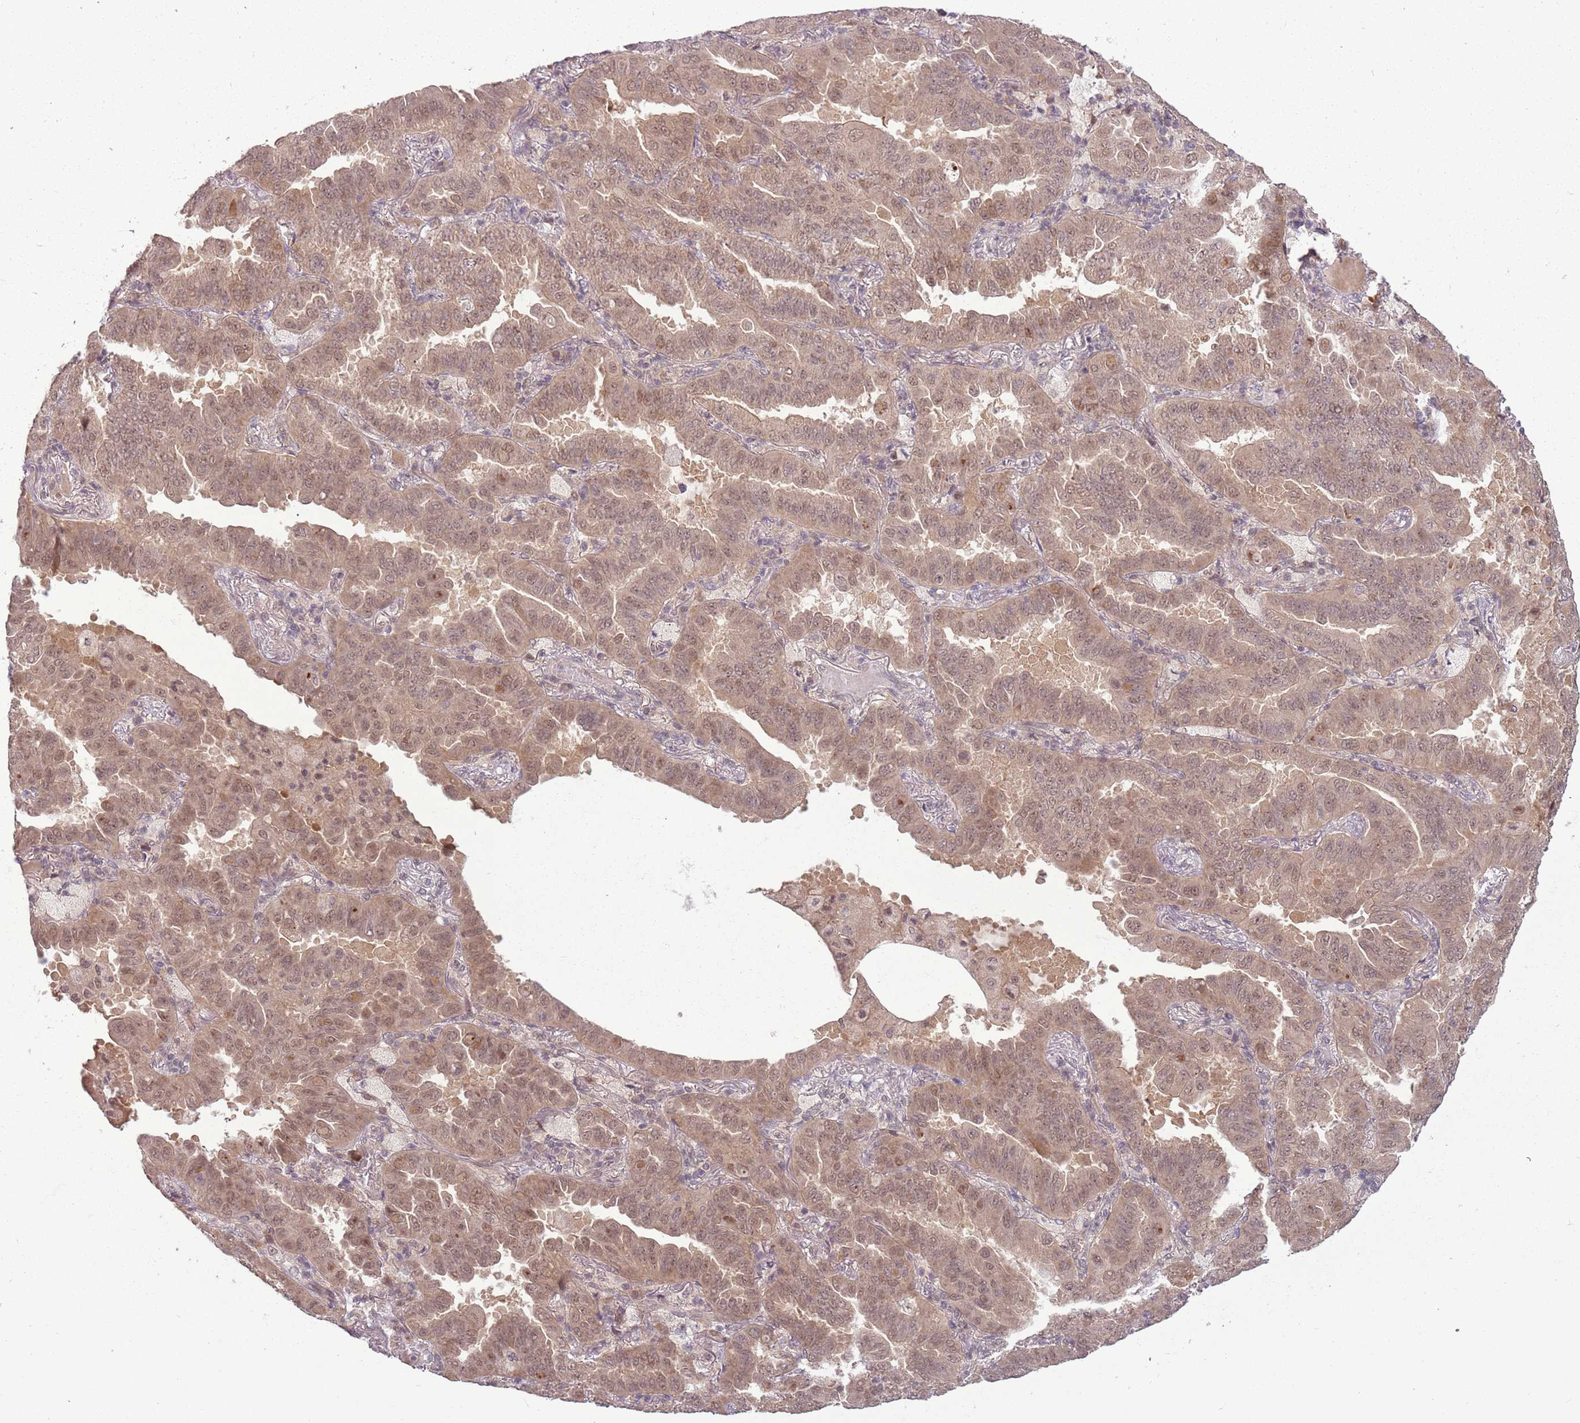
{"staining": {"intensity": "moderate", "quantity": ">75%", "location": "cytoplasmic/membranous,nuclear"}, "tissue": "lung cancer", "cell_type": "Tumor cells", "image_type": "cancer", "snomed": [{"axis": "morphology", "description": "Adenocarcinoma, NOS"}, {"axis": "topography", "description": "Lung"}], "caption": "Lung adenocarcinoma stained for a protein demonstrates moderate cytoplasmic/membranous and nuclear positivity in tumor cells.", "gene": "ADAMTS3", "patient": {"sex": "male", "age": 64}}